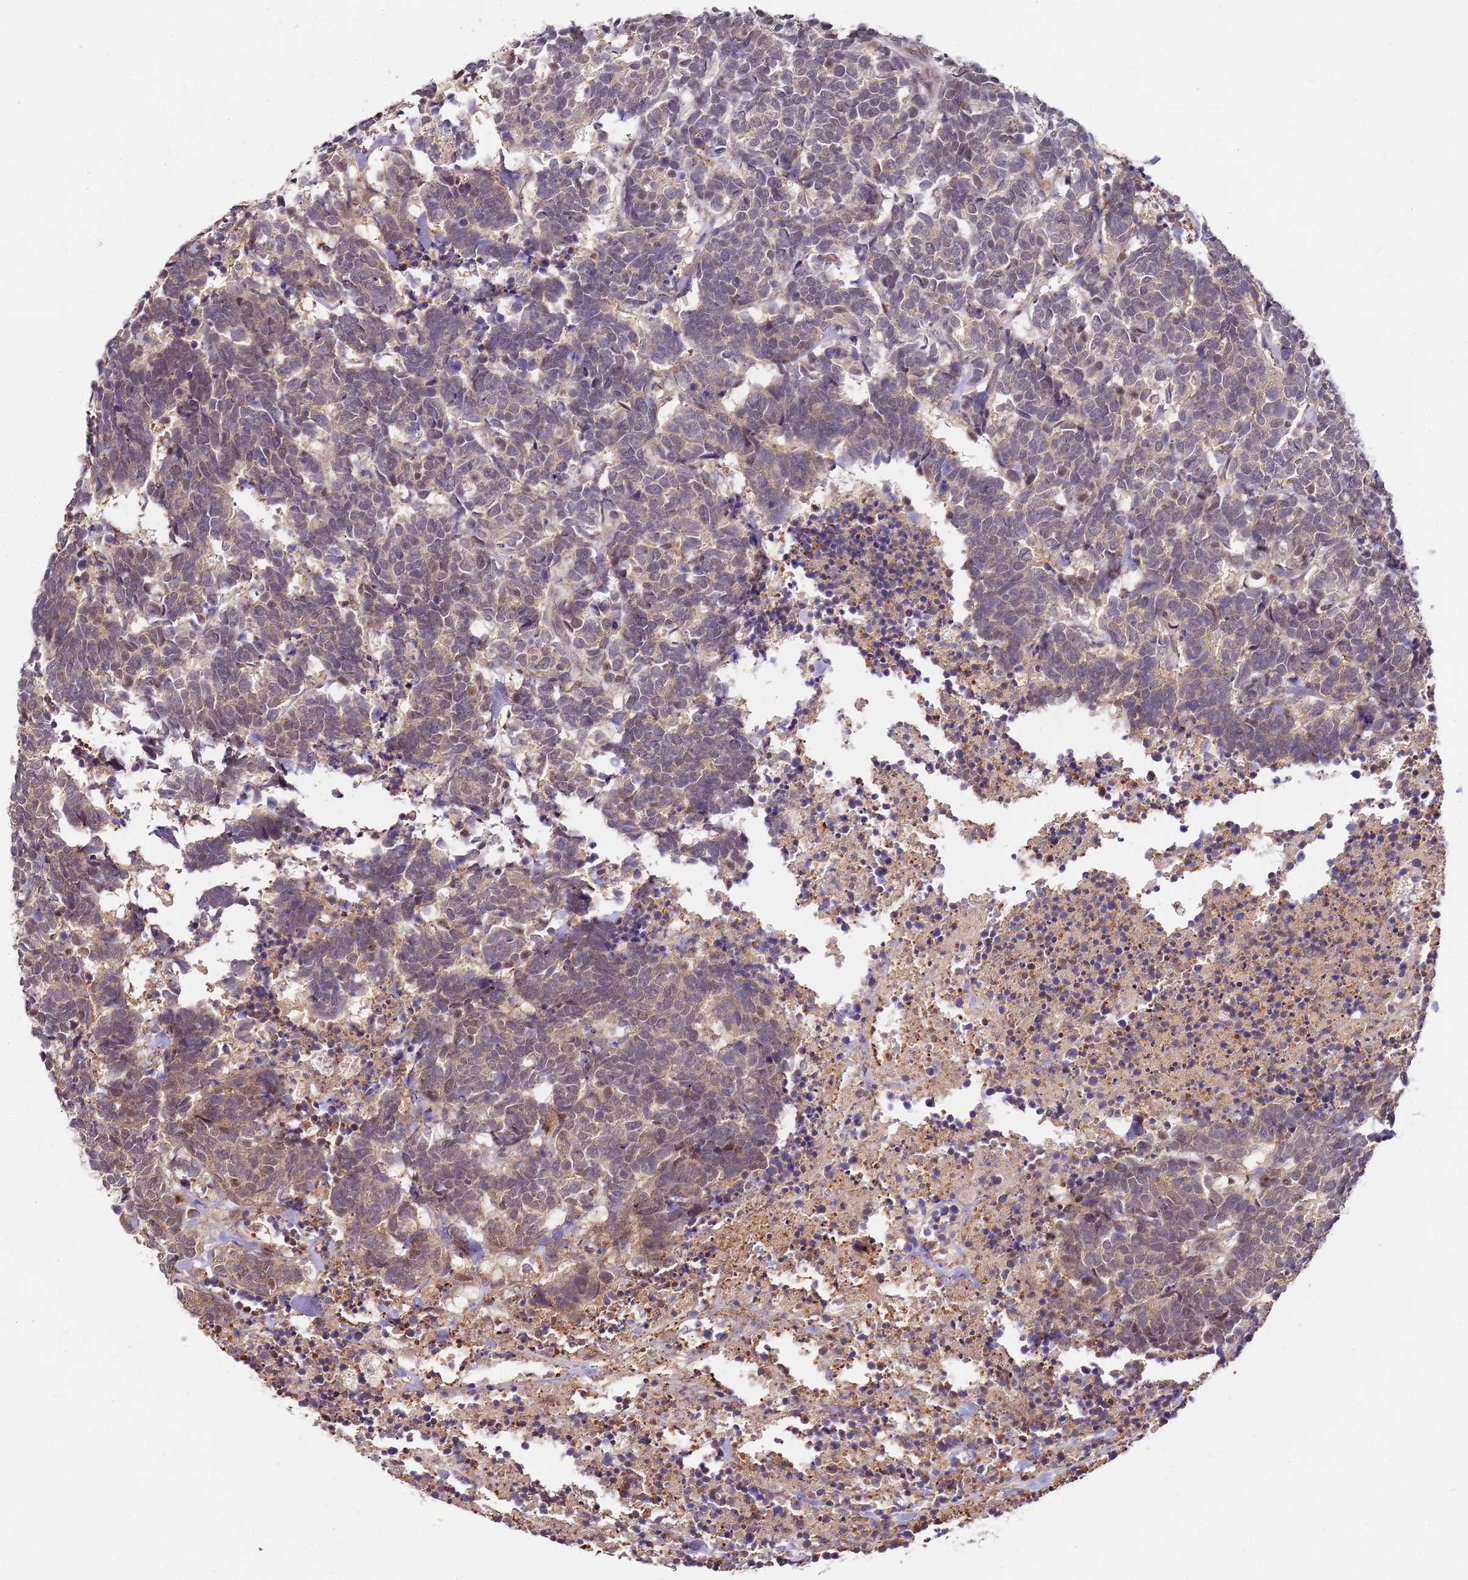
{"staining": {"intensity": "weak", "quantity": ">75%", "location": "cytoplasmic/membranous"}, "tissue": "carcinoid", "cell_type": "Tumor cells", "image_type": "cancer", "snomed": [{"axis": "morphology", "description": "Carcinoma, NOS"}, {"axis": "morphology", "description": "Carcinoid, malignant, NOS"}, {"axis": "topography", "description": "Urinary bladder"}], "caption": "Carcinoid tissue displays weak cytoplasmic/membranous staining in about >75% of tumor cells", "gene": "EDC3", "patient": {"sex": "male", "age": 57}}